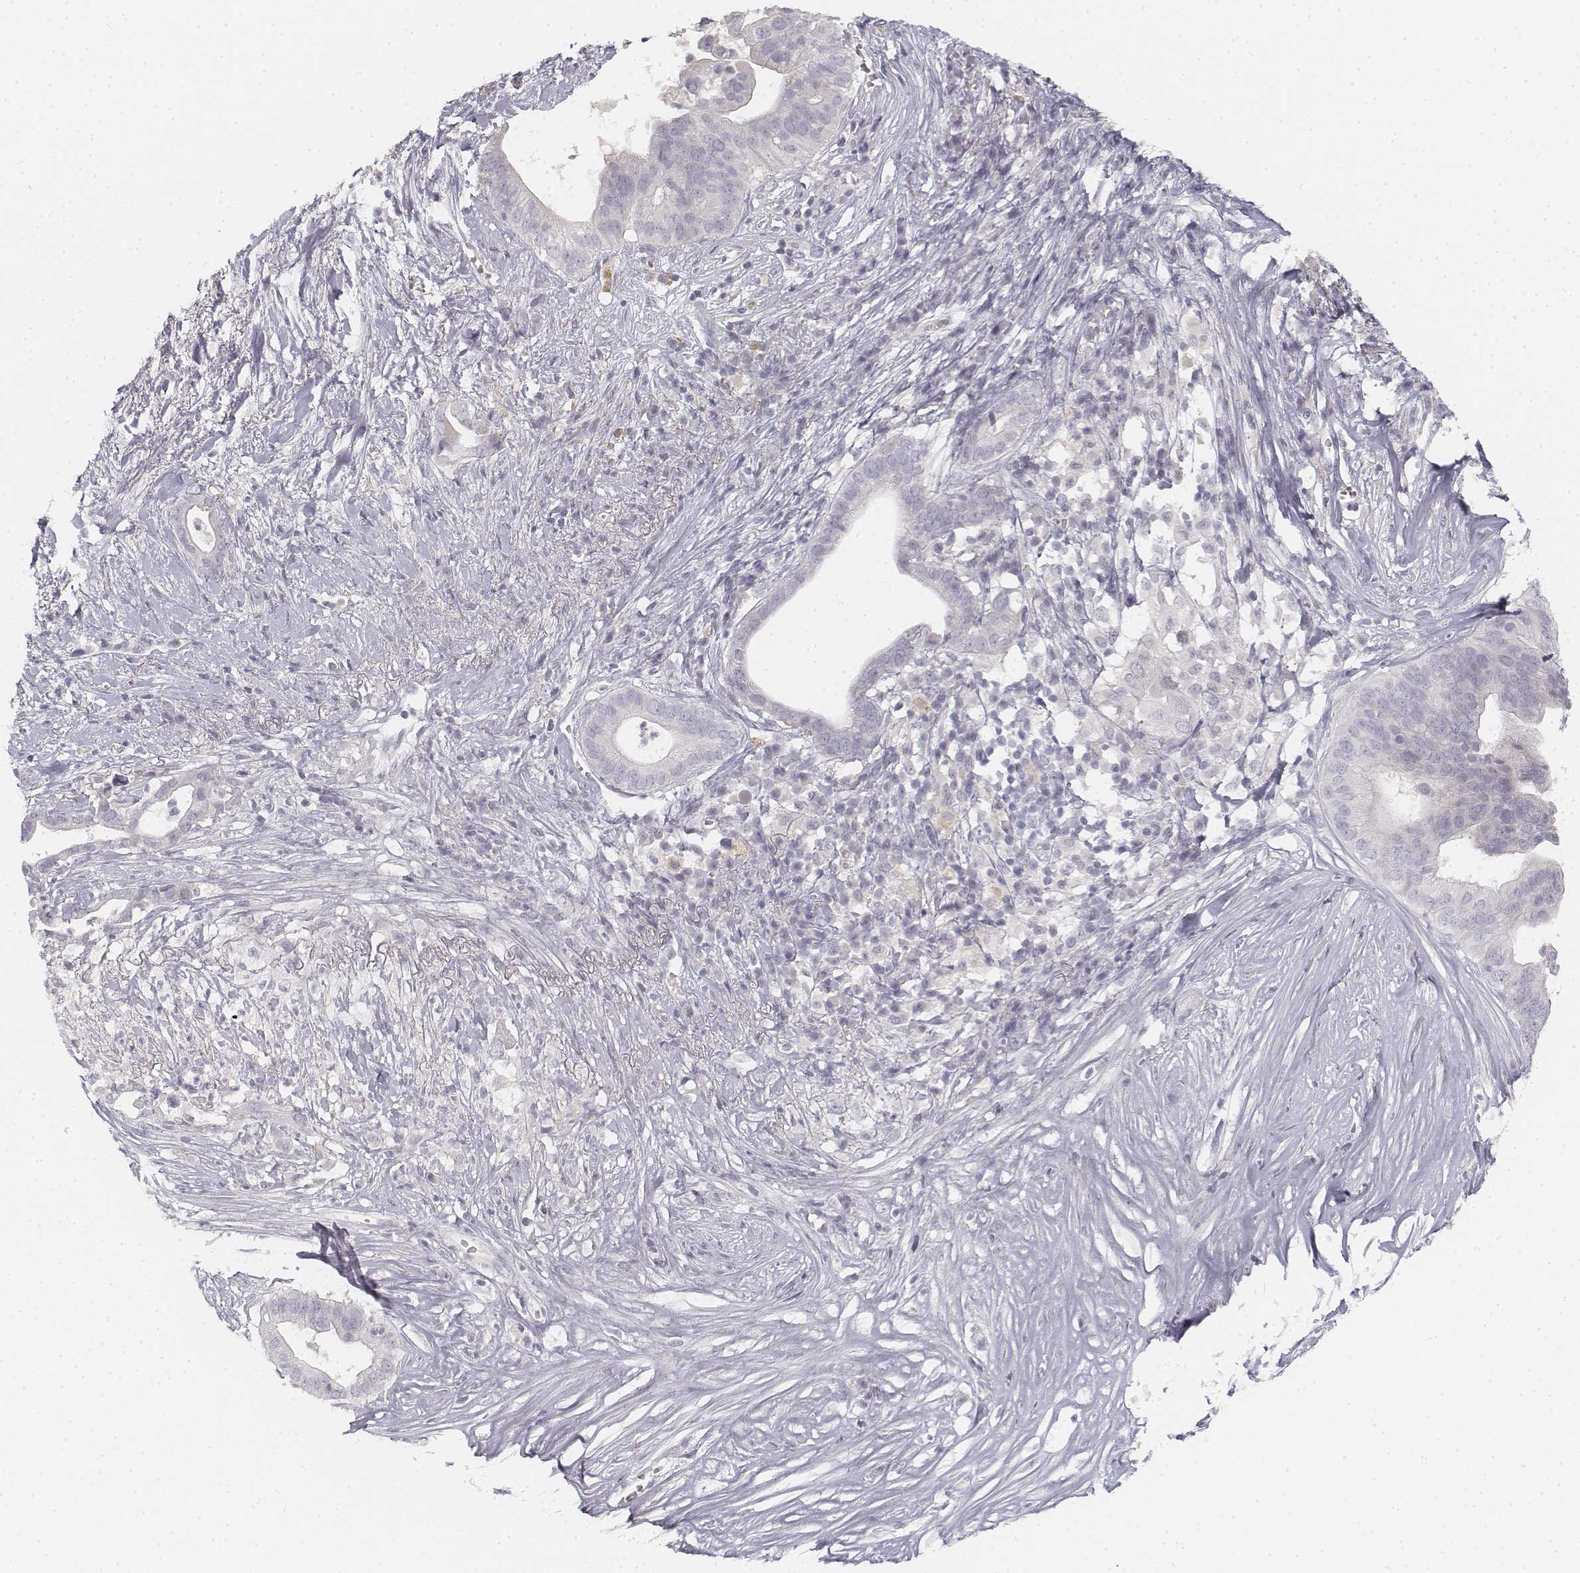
{"staining": {"intensity": "negative", "quantity": "none", "location": "none"}, "tissue": "pancreatic cancer", "cell_type": "Tumor cells", "image_type": "cancer", "snomed": [{"axis": "morphology", "description": "Adenocarcinoma, NOS"}, {"axis": "topography", "description": "Pancreas"}], "caption": "Immunohistochemical staining of pancreatic cancer (adenocarcinoma) exhibits no significant staining in tumor cells.", "gene": "DSG4", "patient": {"sex": "male", "age": 61}}